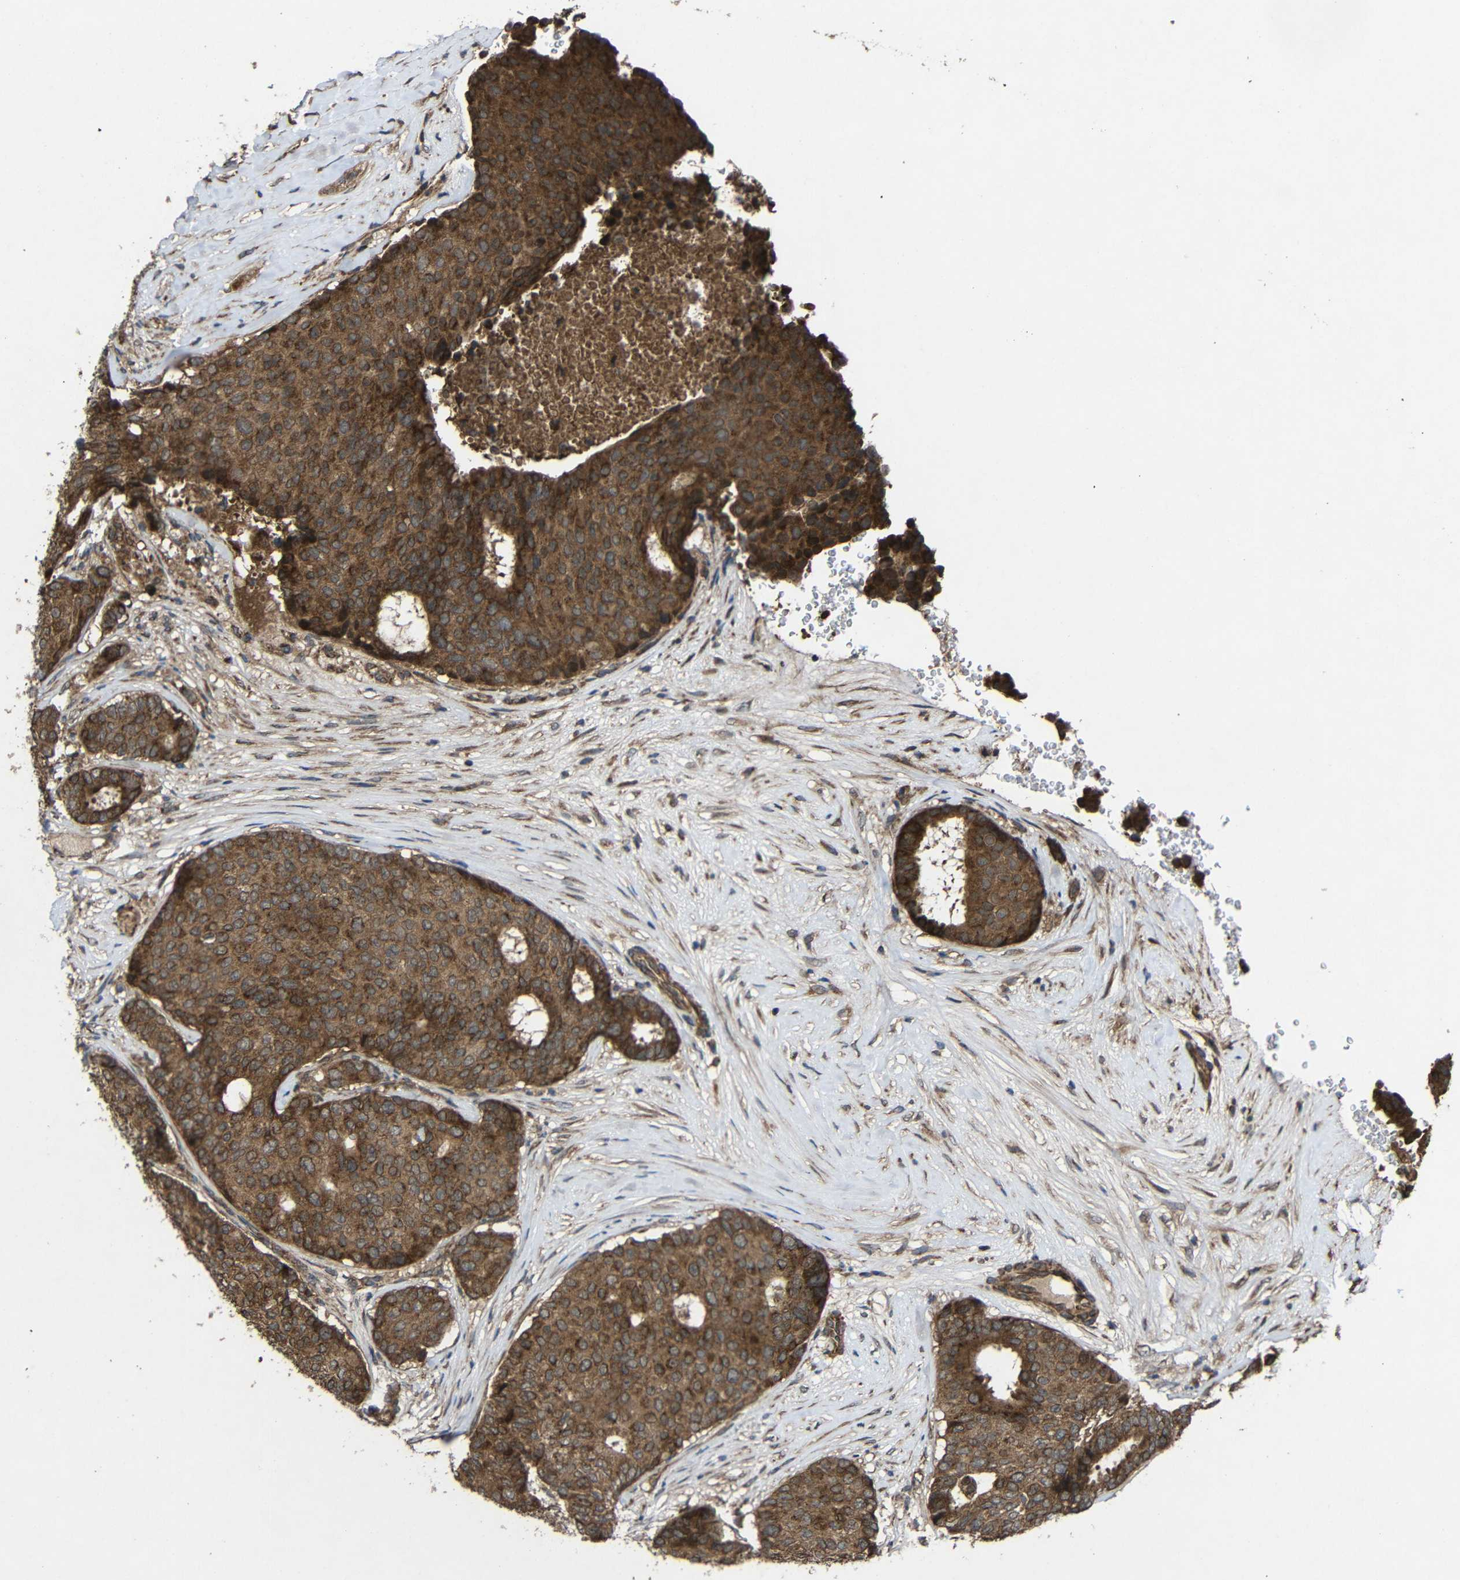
{"staining": {"intensity": "strong", "quantity": ">75%", "location": "cytoplasmic/membranous"}, "tissue": "breast cancer", "cell_type": "Tumor cells", "image_type": "cancer", "snomed": [{"axis": "morphology", "description": "Duct carcinoma"}, {"axis": "topography", "description": "Breast"}], "caption": "The photomicrograph demonstrates a brown stain indicating the presence of a protein in the cytoplasmic/membranous of tumor cells in breast cancer (infiltrating ductal carcinoma). (Stains: DAB (3,3'-diaminobenzidine) in brown, nuclei in blue, Microscopy: brightfield microscopy at high magnification).", "gene": "C1GALT1", "patient": {"sex": "female", "age": 75}}